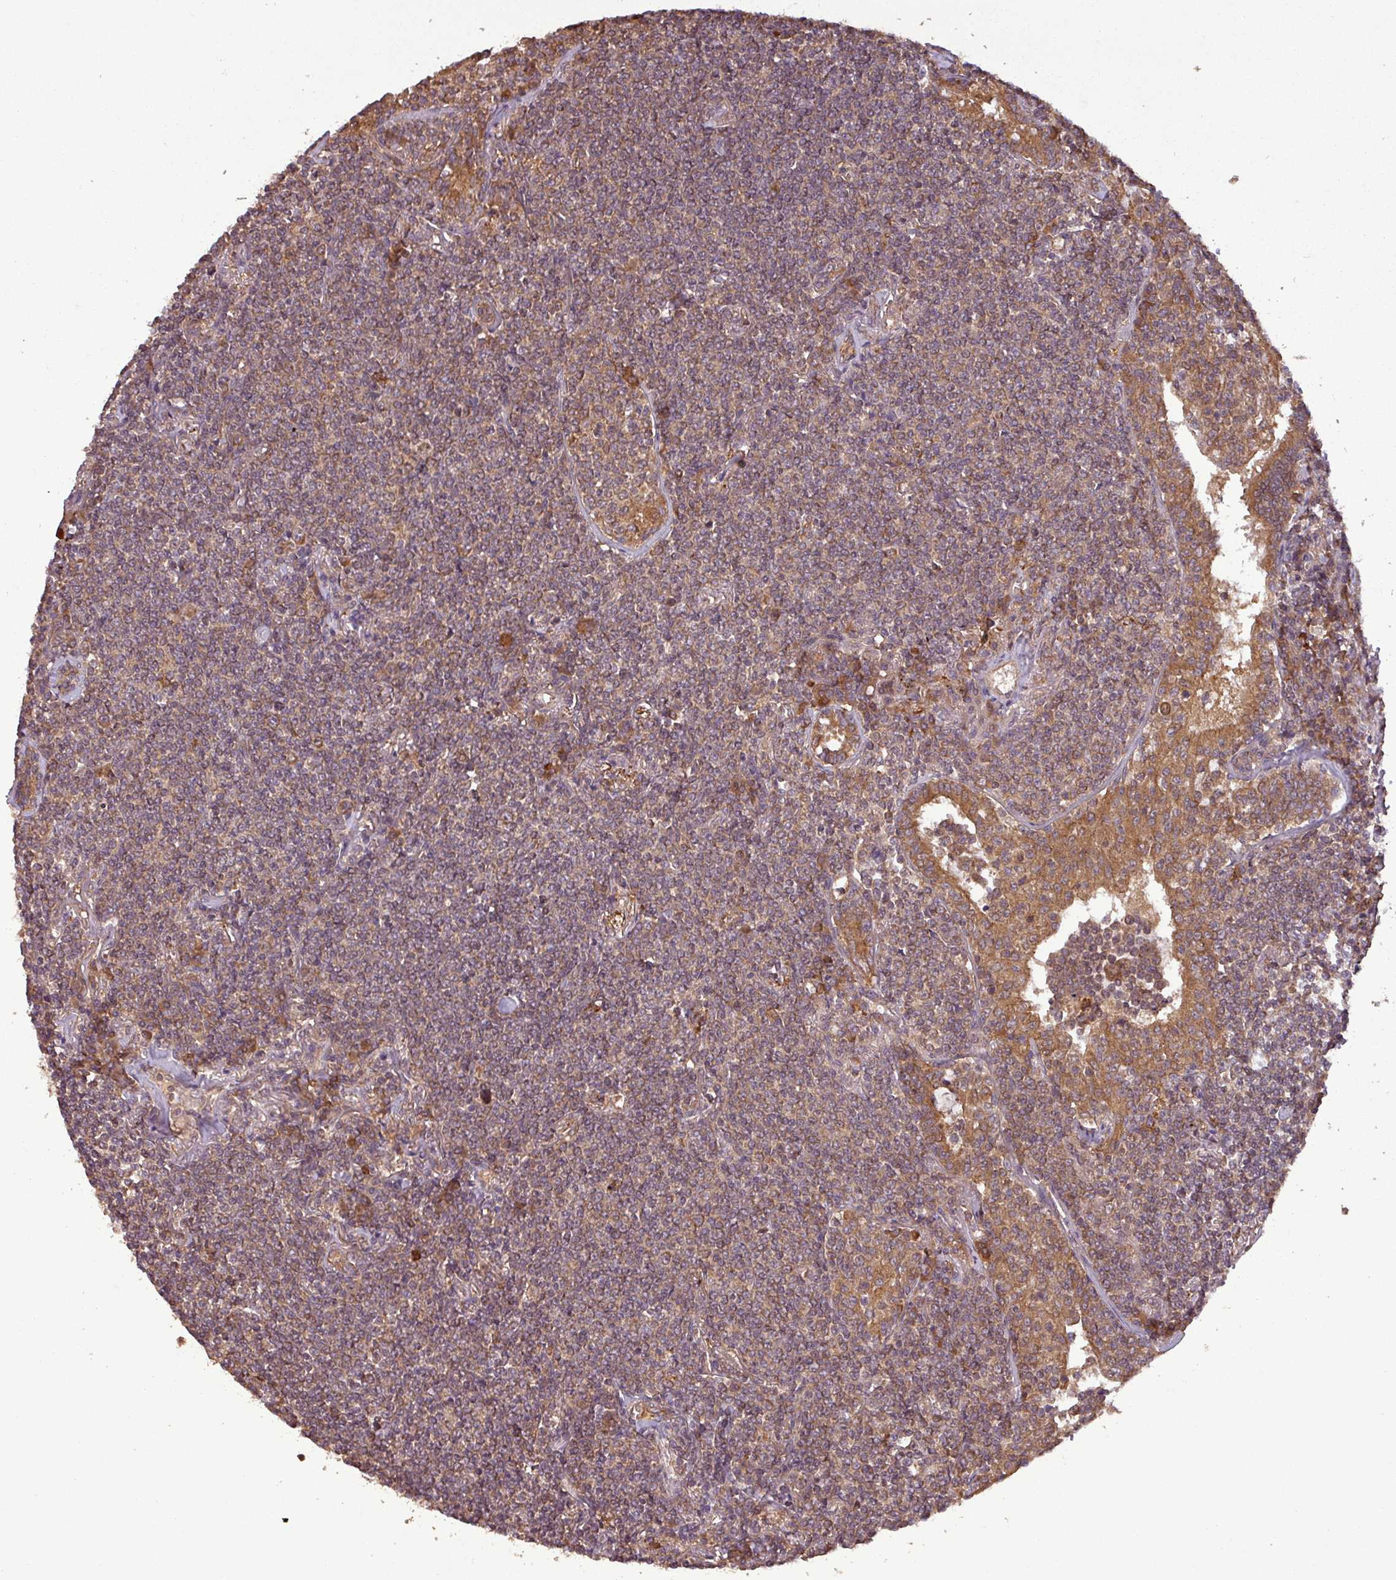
{"staining": {"intensity": "weak", "quantity": ">75%", "location": "cytoplasmic/membranous"}, "tissue": "lymphoma", "cell_type": "Tumor cells", "image_type": "cancer", "snomed": [{"axis": "morphology", "description": "Malignant lymphoma, non-Hodgkin's type, Low grade"}, {"axis": "topography", "description": "Lung"}], "caption": "A low amount of weak cytoplasmic/membranous positivity is identified in approximately >75% of tumor cells in low-grade malignant lymphoma, non-Hodgkin's type tissue.", "gene": "NT5C3A", "patient": {"sex": "female", "age": 71}}